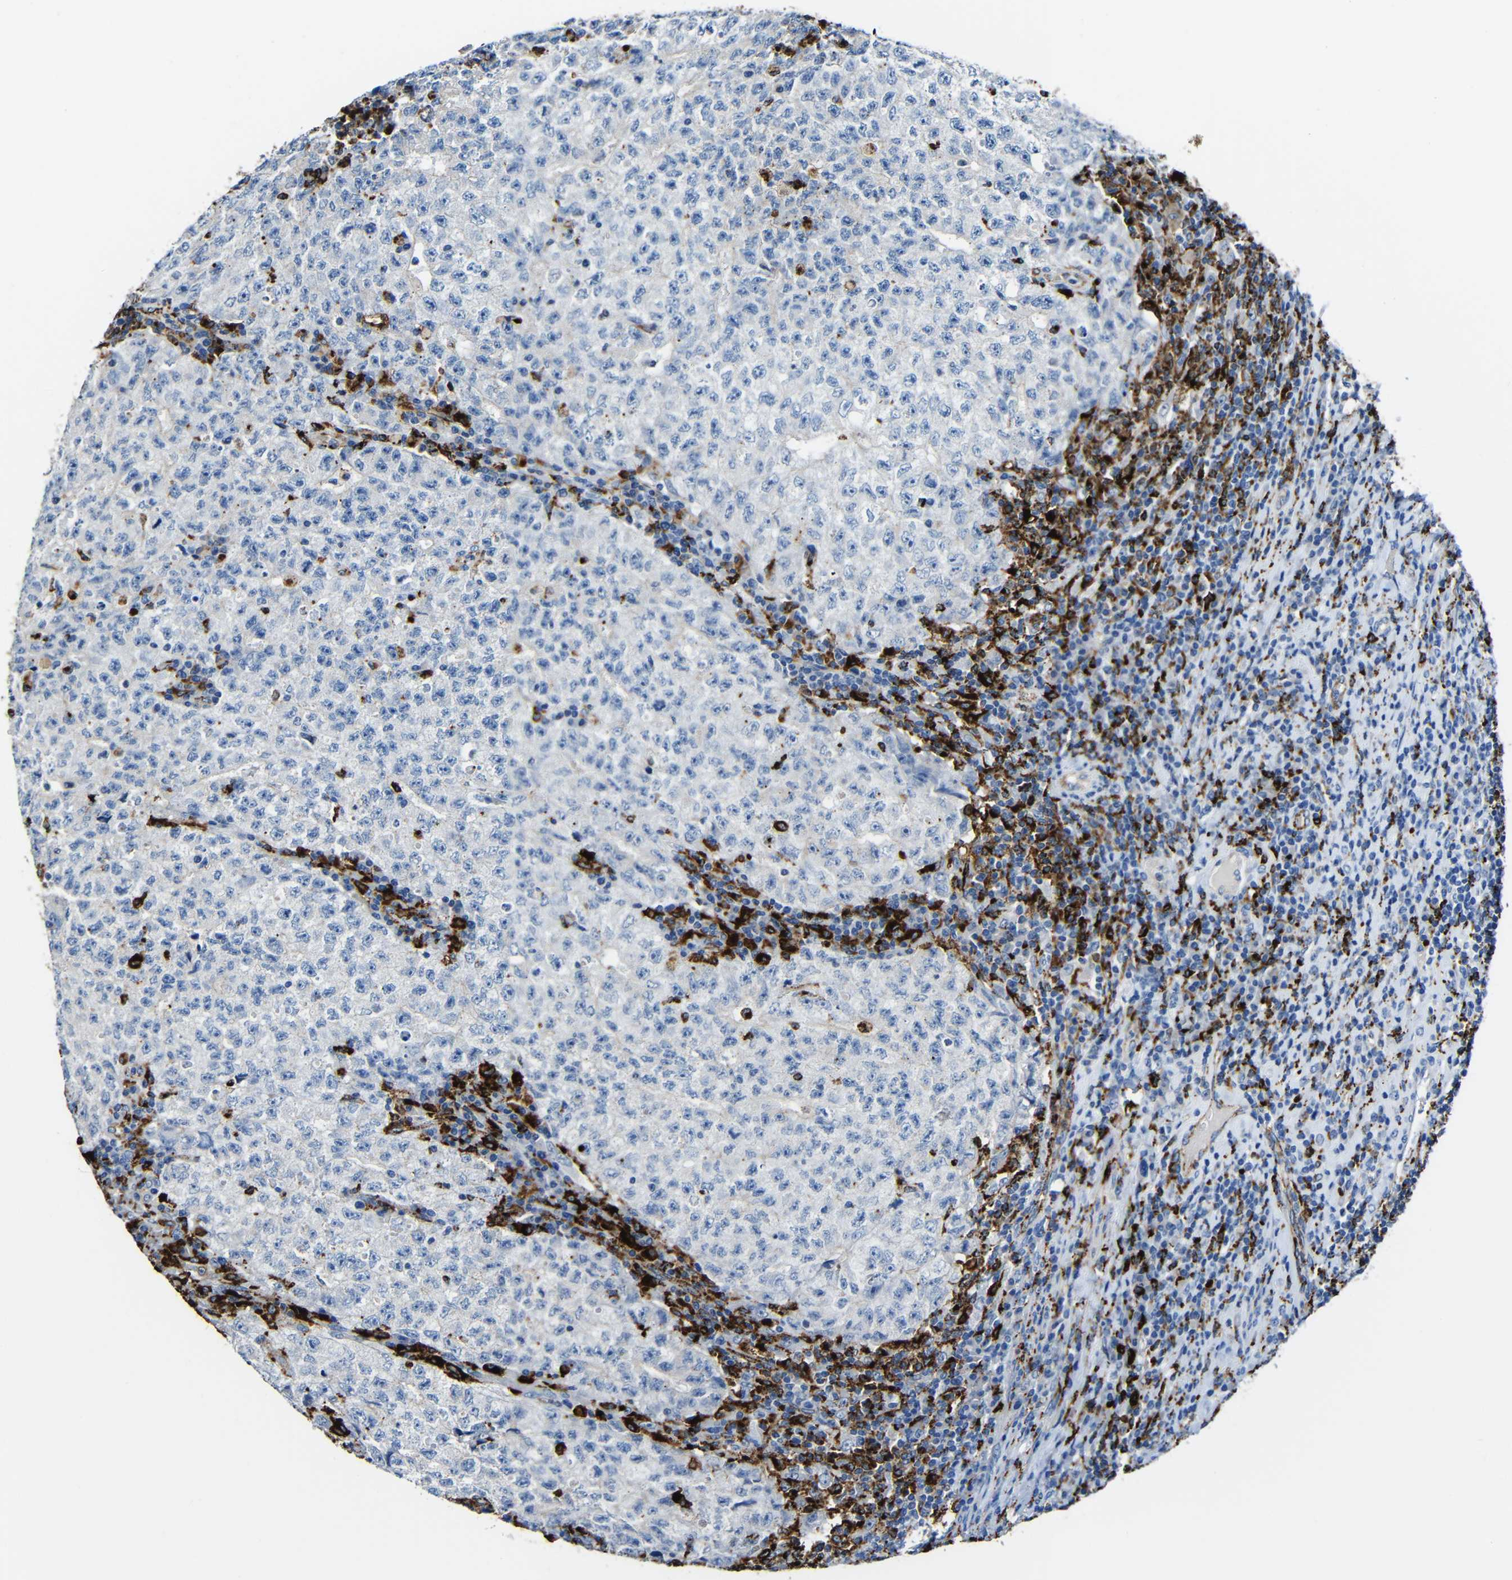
{"staining": {"intensity": "negative", "quantity": "none", "location": "none"}, "tissue": "testis cancer", "cell_type": "Tumor cells", "image_type": "cancer", "snomed": [{"axis": "morphology", "description": "Necrosis, NOS"}, {"axis": "morphology", "description": "Carcinoma, Embryonal, NOS"}, {"axis": "topography", "description": "Testis"}], "caption": "Tumor cells are negative for protein expression in human testis cancer (embryonal carcinoma). The staining was performed using DAB (3,3'-diaminobenzidine) to visualize the protein expression in brown, while the nuclei were stained in blue with hematoxylin (Magnification: 20x).", "gene": "HLA-DMA", "patient": {"sex": "male", "age": 19}}